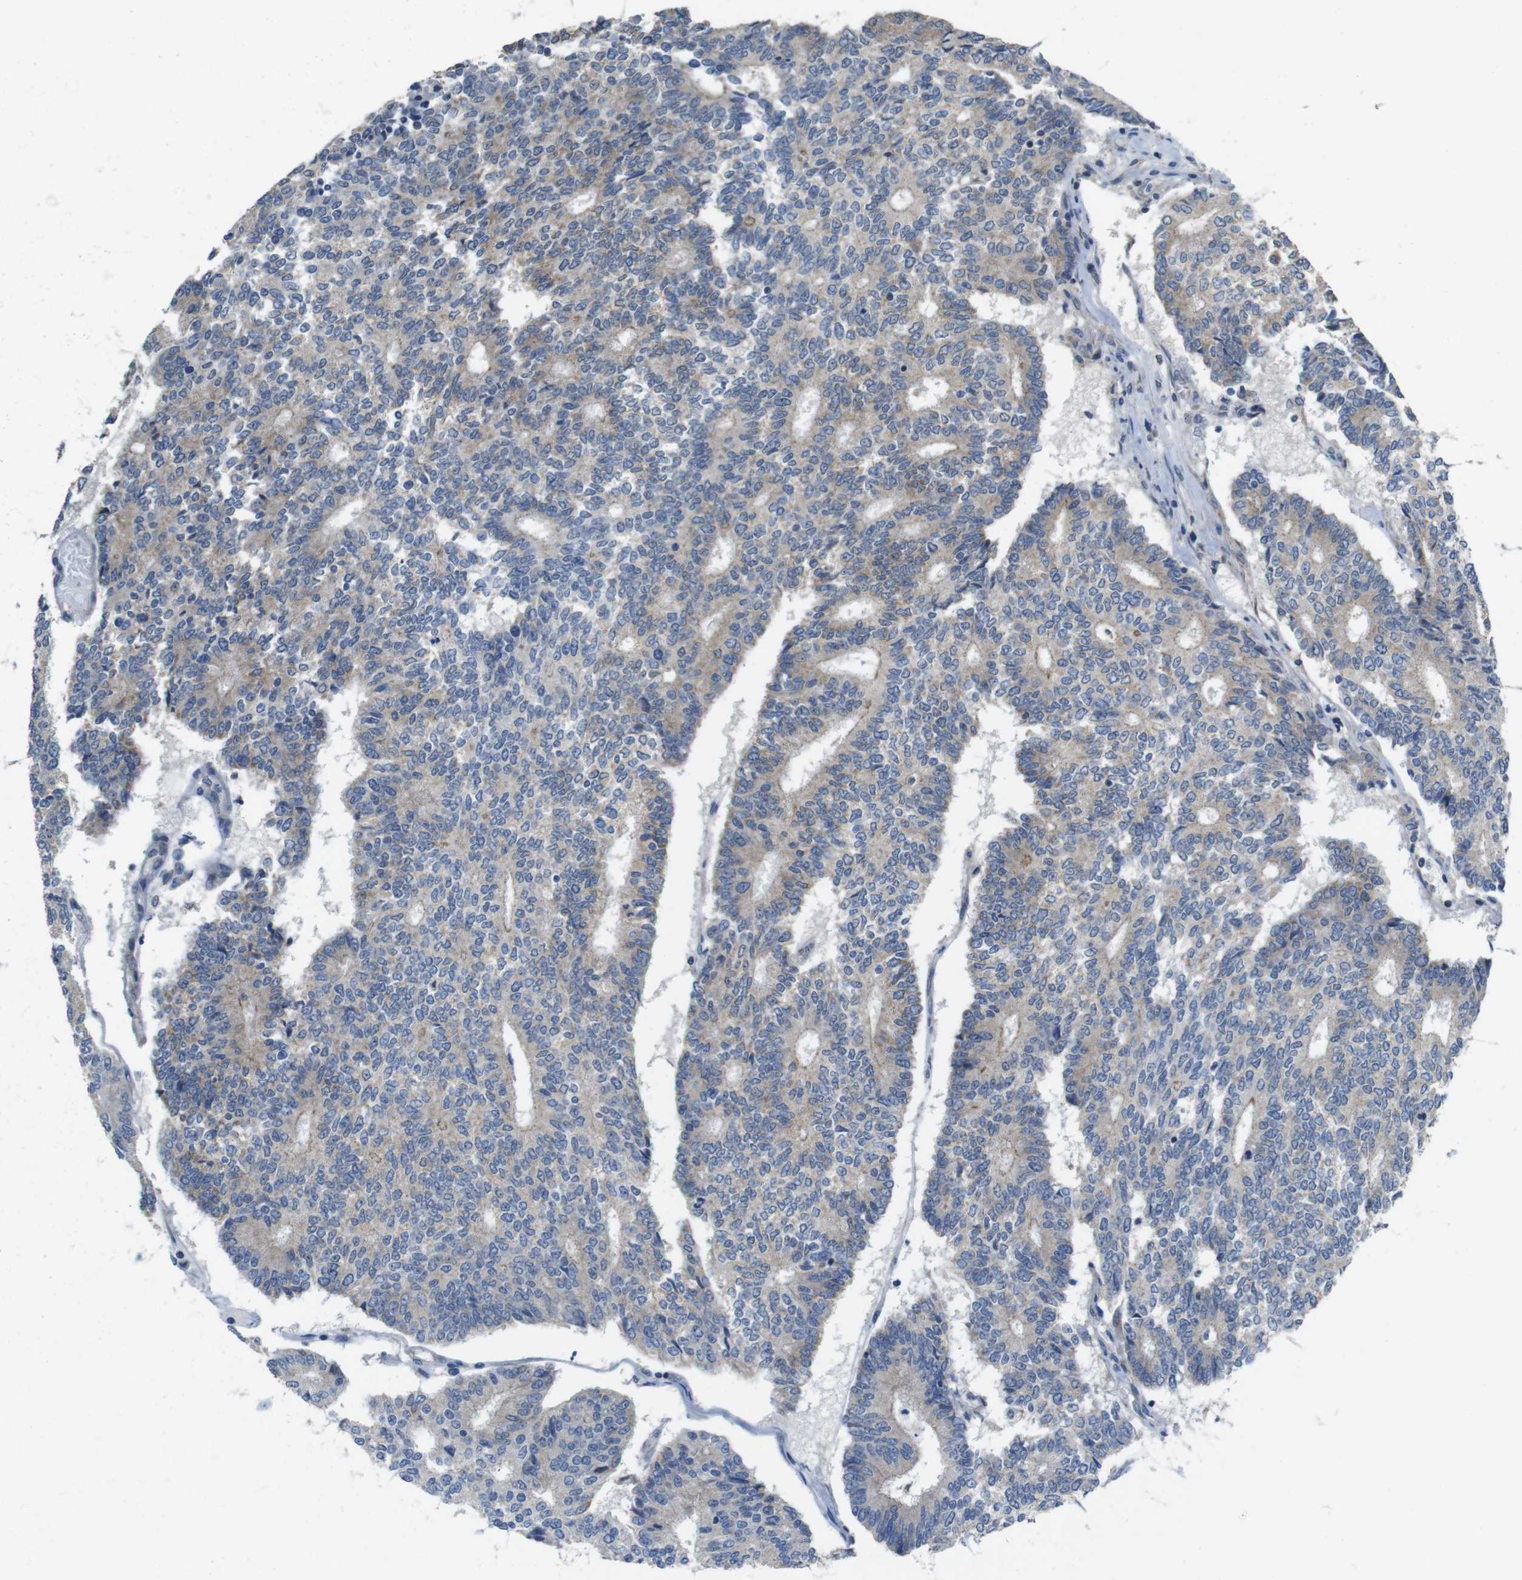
{"staining": {"intensity": "moderate", "quantity": "25%-75%", "location": "cytoplasmic/membranous"}, "tissue": "prostate cancer", "cell_type": "Tumor cells", "image_type": "cancer", "snomed": [{"axis": "morphology", "description": "Normal tissue, NOS"}, {"axis": "morphology", "description": "Adenocarcinoma, High grade"}, {"axis": "topography", "description": "Prostate"}, {"axis": "topography", "description": "Seminal veicle"}], "caption": "Immunohistochemical staining of prostate cancer (high-grade adenocarcinoma) displays medium levels of moderate cytoplasmic/membranous protein staining in approximately 25%-75% of tumor cells.", "gene": "CALHM2", "patient": {"sex": "male", "age": 55}}